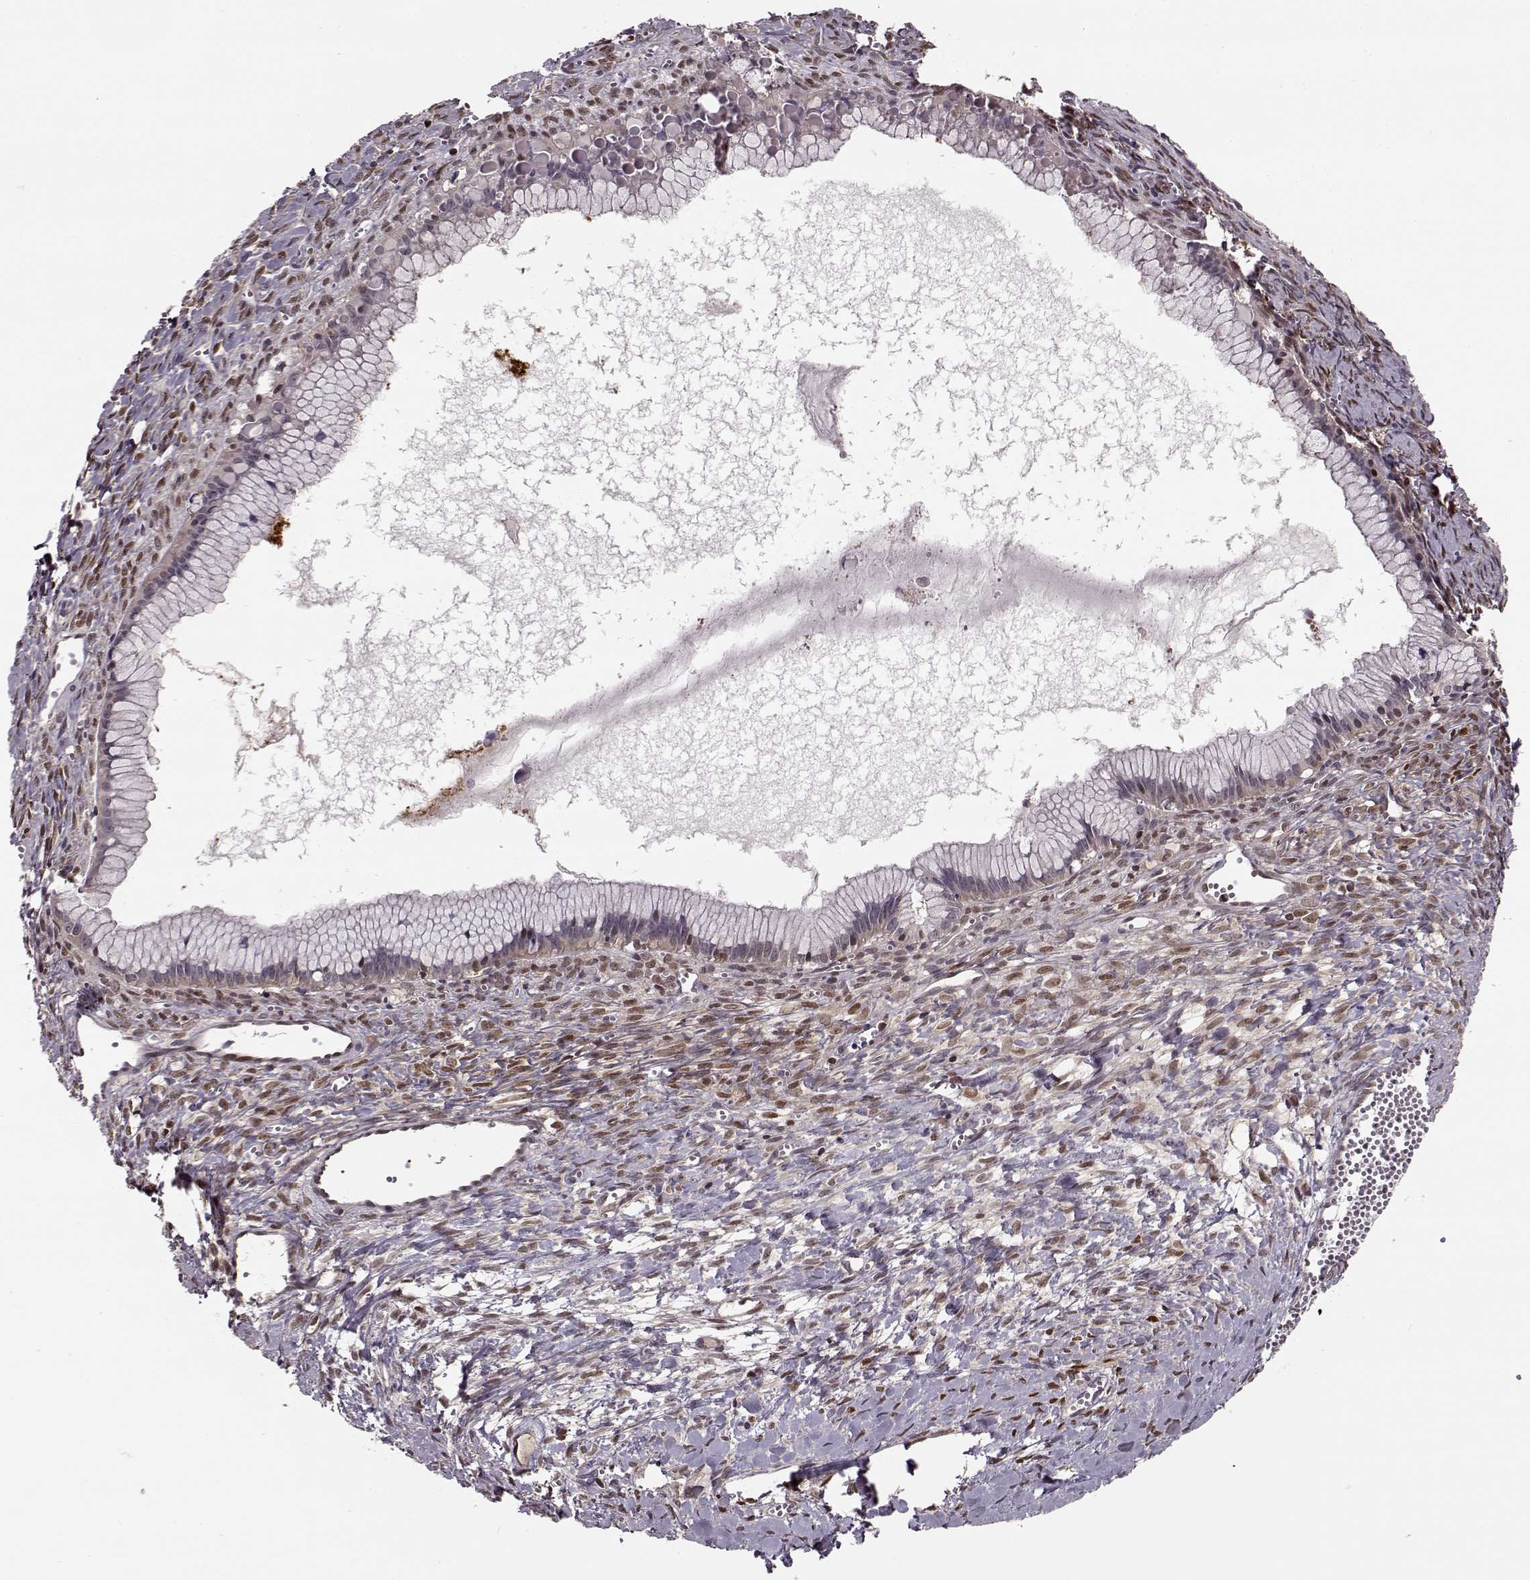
{"staining": {"intensity": "negative", "quantity": "none", "location": "none"}, "tissue": "ovarian cancer", "cell_type": "Tumor cells", "image_type": "cancer", "snomed": [{"axis": "morphology", "description": "Cystadenocarcinoma, mucinous, NOS"}, {"axis": "topography", "description": "Ovary"}], "caption": "DAB immunohistochemical staining of mucinous cystadenocarcinoma (ovarian) displays no significant staining in tumor cells. (Immunohistochemistry (ihc), brightfield microscopy, high magnification).", "gene": "MFSD1", "patient": {"sex": "female", "age": 41}}